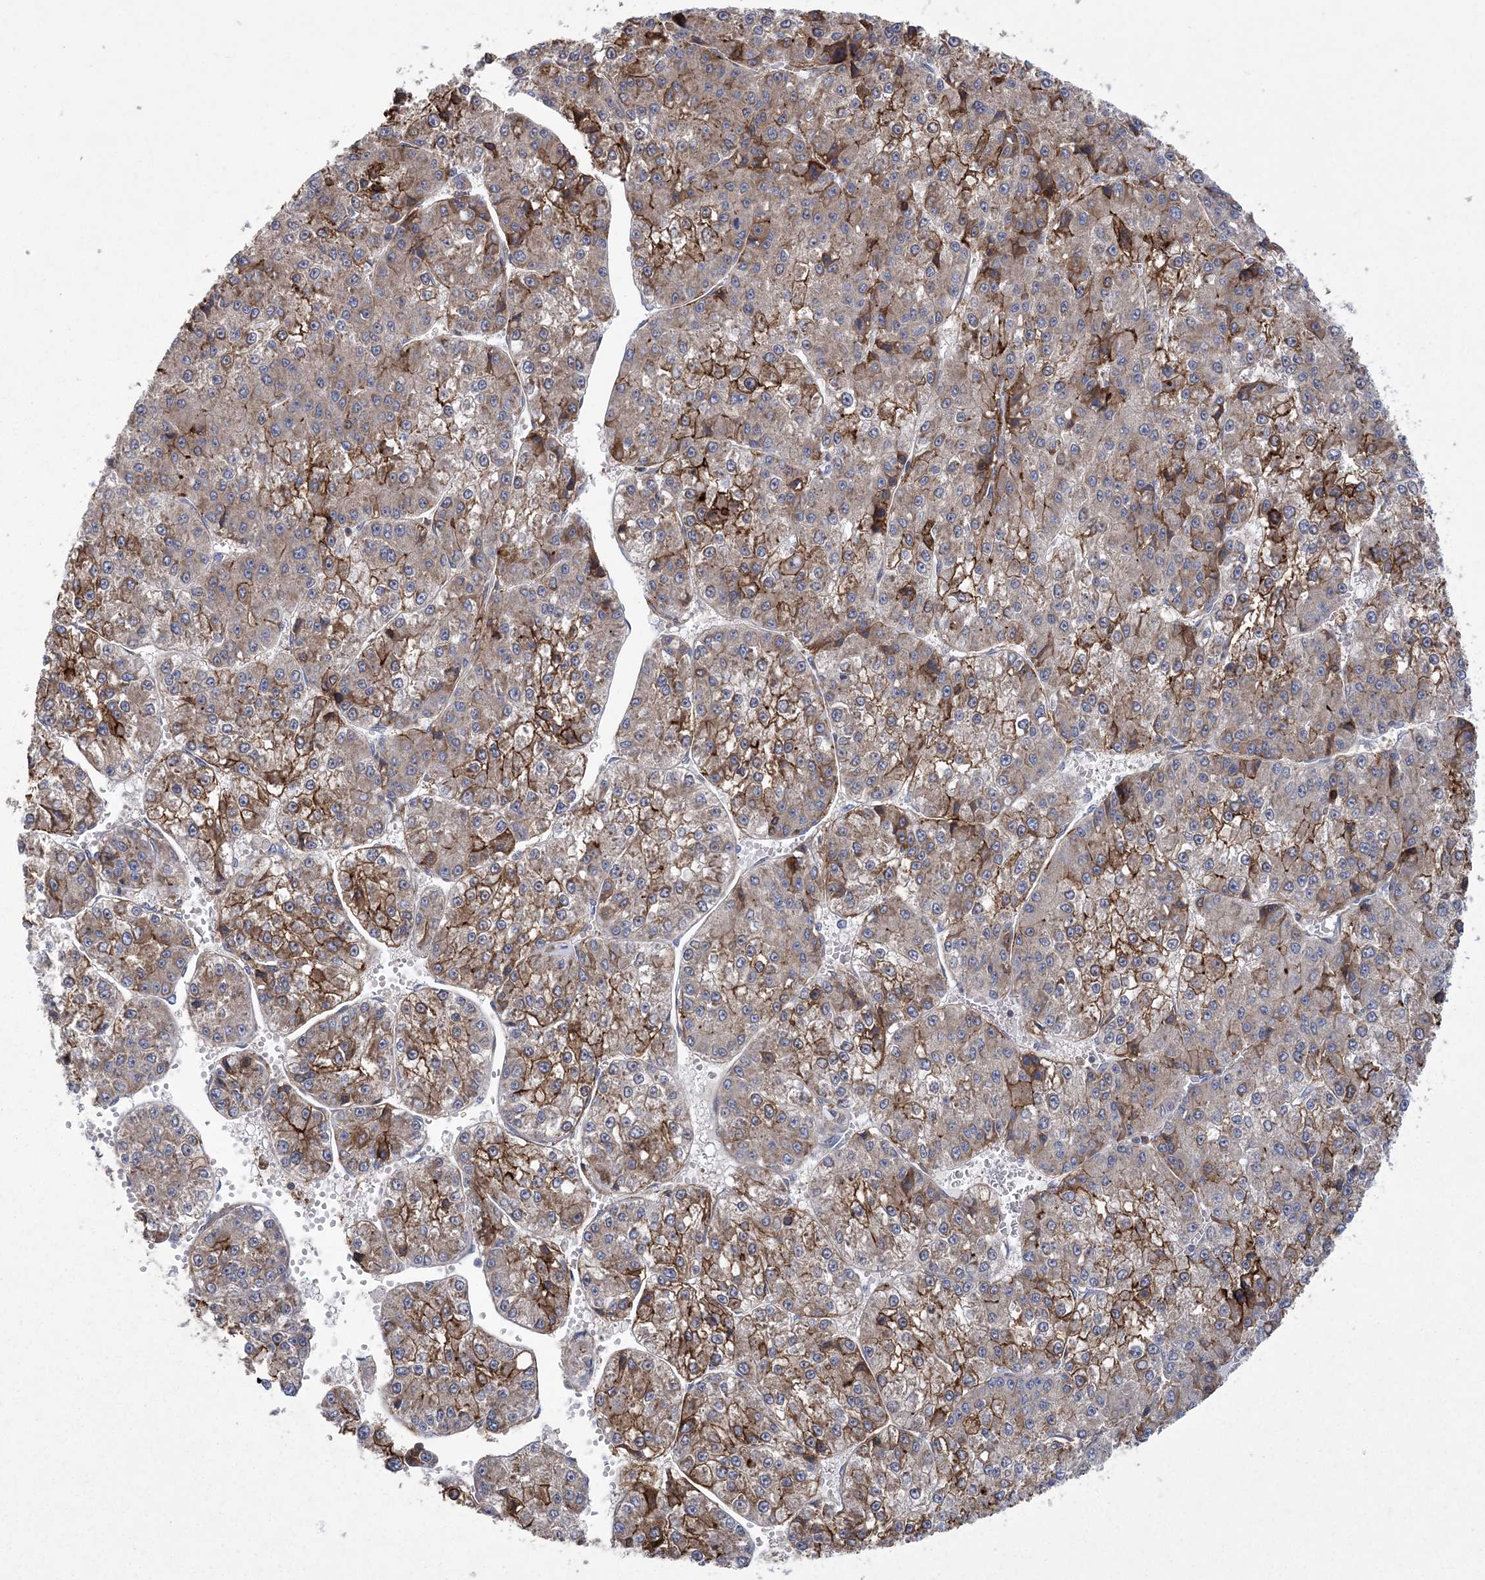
{"staining": {"intensity": "strong", "quantity": "25%-75%", "location": "cytoplasmic/membranous"}, "tissue": "liver cancer", "cell_type": "Tumor cells", "image_type": "cancer", "snomed": [{"axis": "morphology", "description": "Carcinoma, Hepatocellular, NOS"}, {"axis": "topography", "description": "Liver"}], "caption": "Hepatocellular carcinoma (liver) was stained to show a protein in brown. There is high levels of strong cytoplasmic/membranous staining in approximately 25%-75% of tumor cells.", "gene": "ARSJ", "patient": {"sex": "female", "age": 73}}